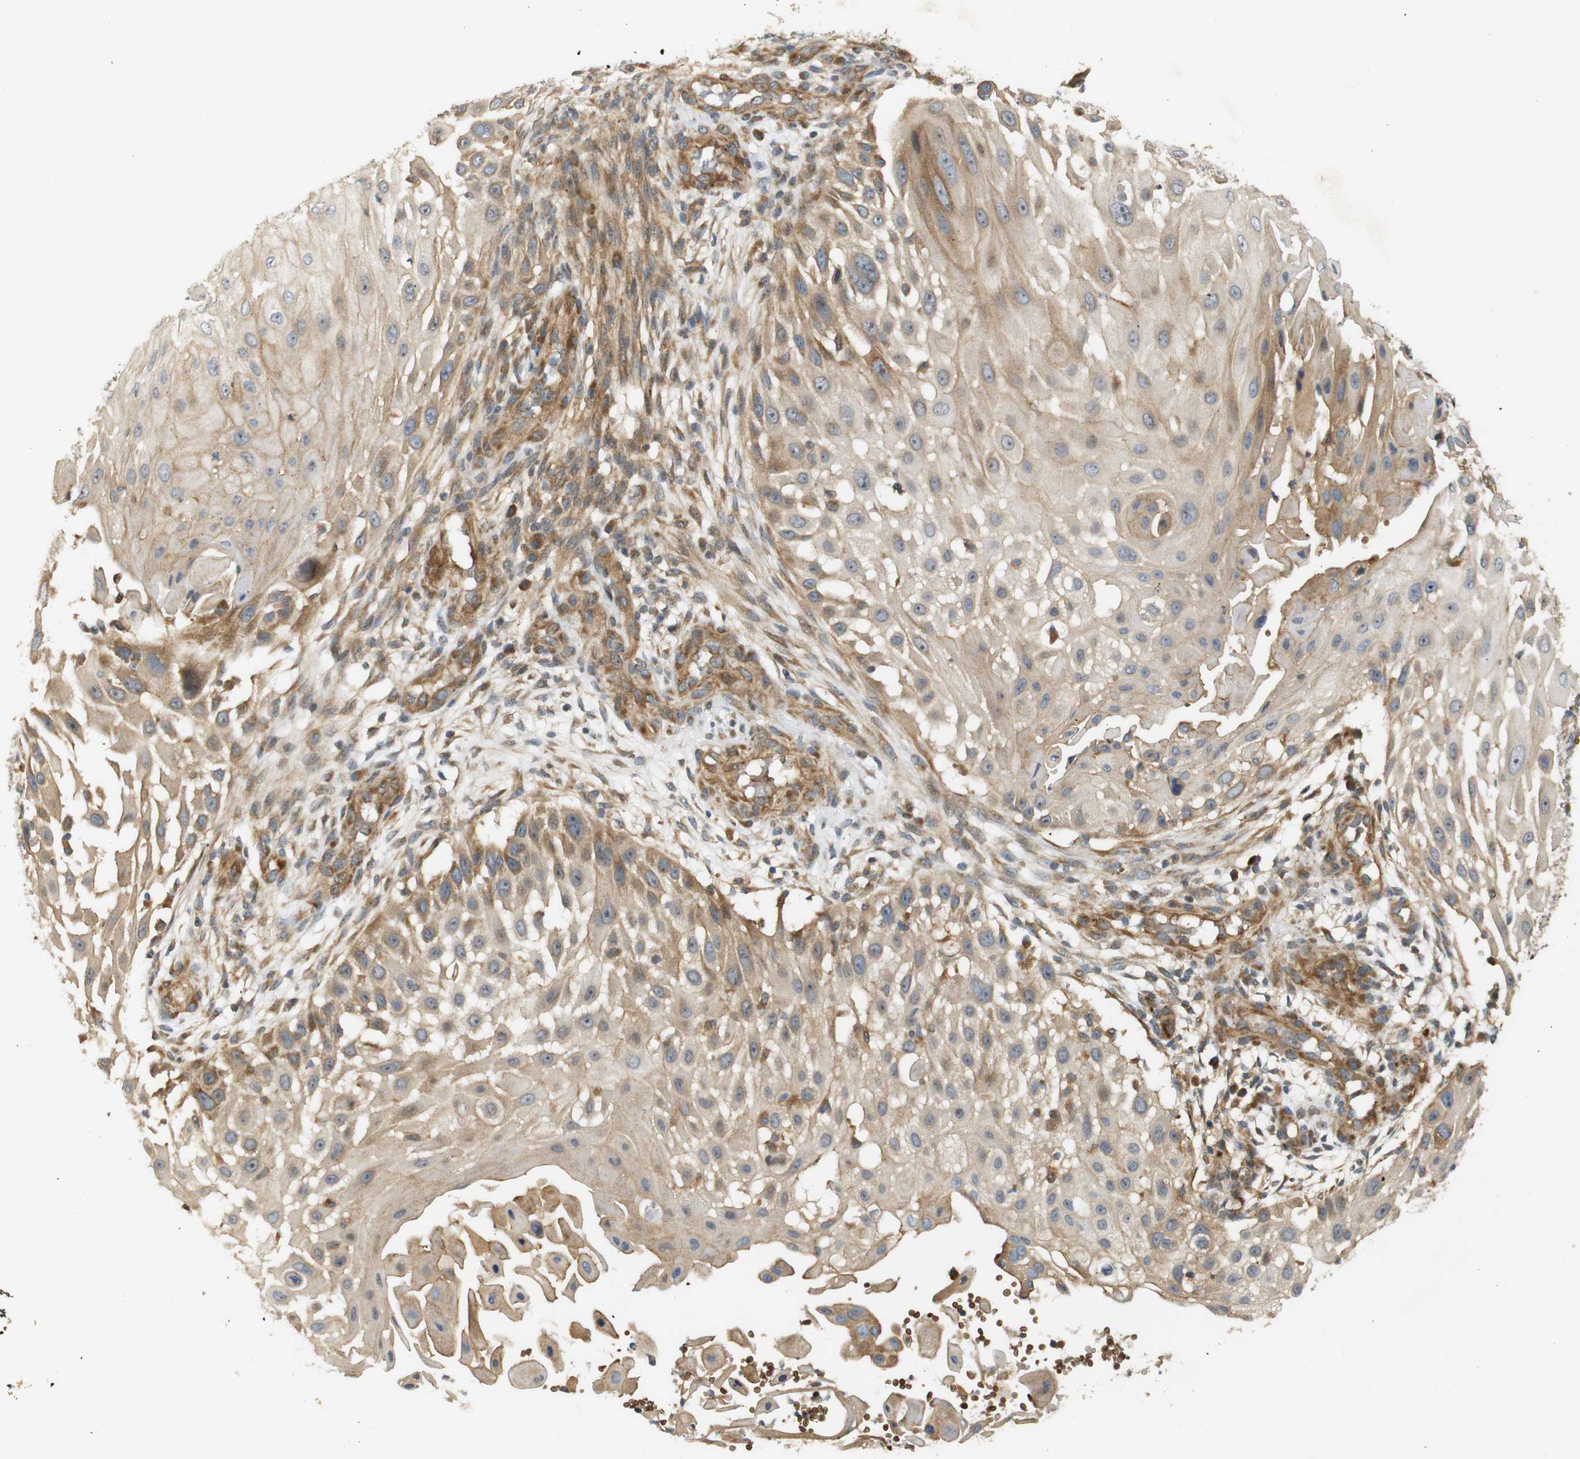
{"staining": {"intensity": "moderate", "quantity": "<25%", "location": "cytoplasmic/membranous"}, "tissue": "skin cancer", "cell_type": "Tumor cells", "image_type": "cancer", "snomed": [{"axis": "morphology", "description": "Squamous cell carcinoma, NOS"}, {"axis": "topography", "description": "Skin"}], "caption": "Immunohistochemical staining of skin cancer (squamous cell carcinoma) displays low levels of moderate cytoplasmic/membranous protein staining in approximately <25% of tumor cells. The staining was performed using DAB, with brown indicating positive protein expression. Nuclei are stained blue with hematoxylin.", "gene": "RPTOR", "patient": {"sex": "female", "age": 44}}